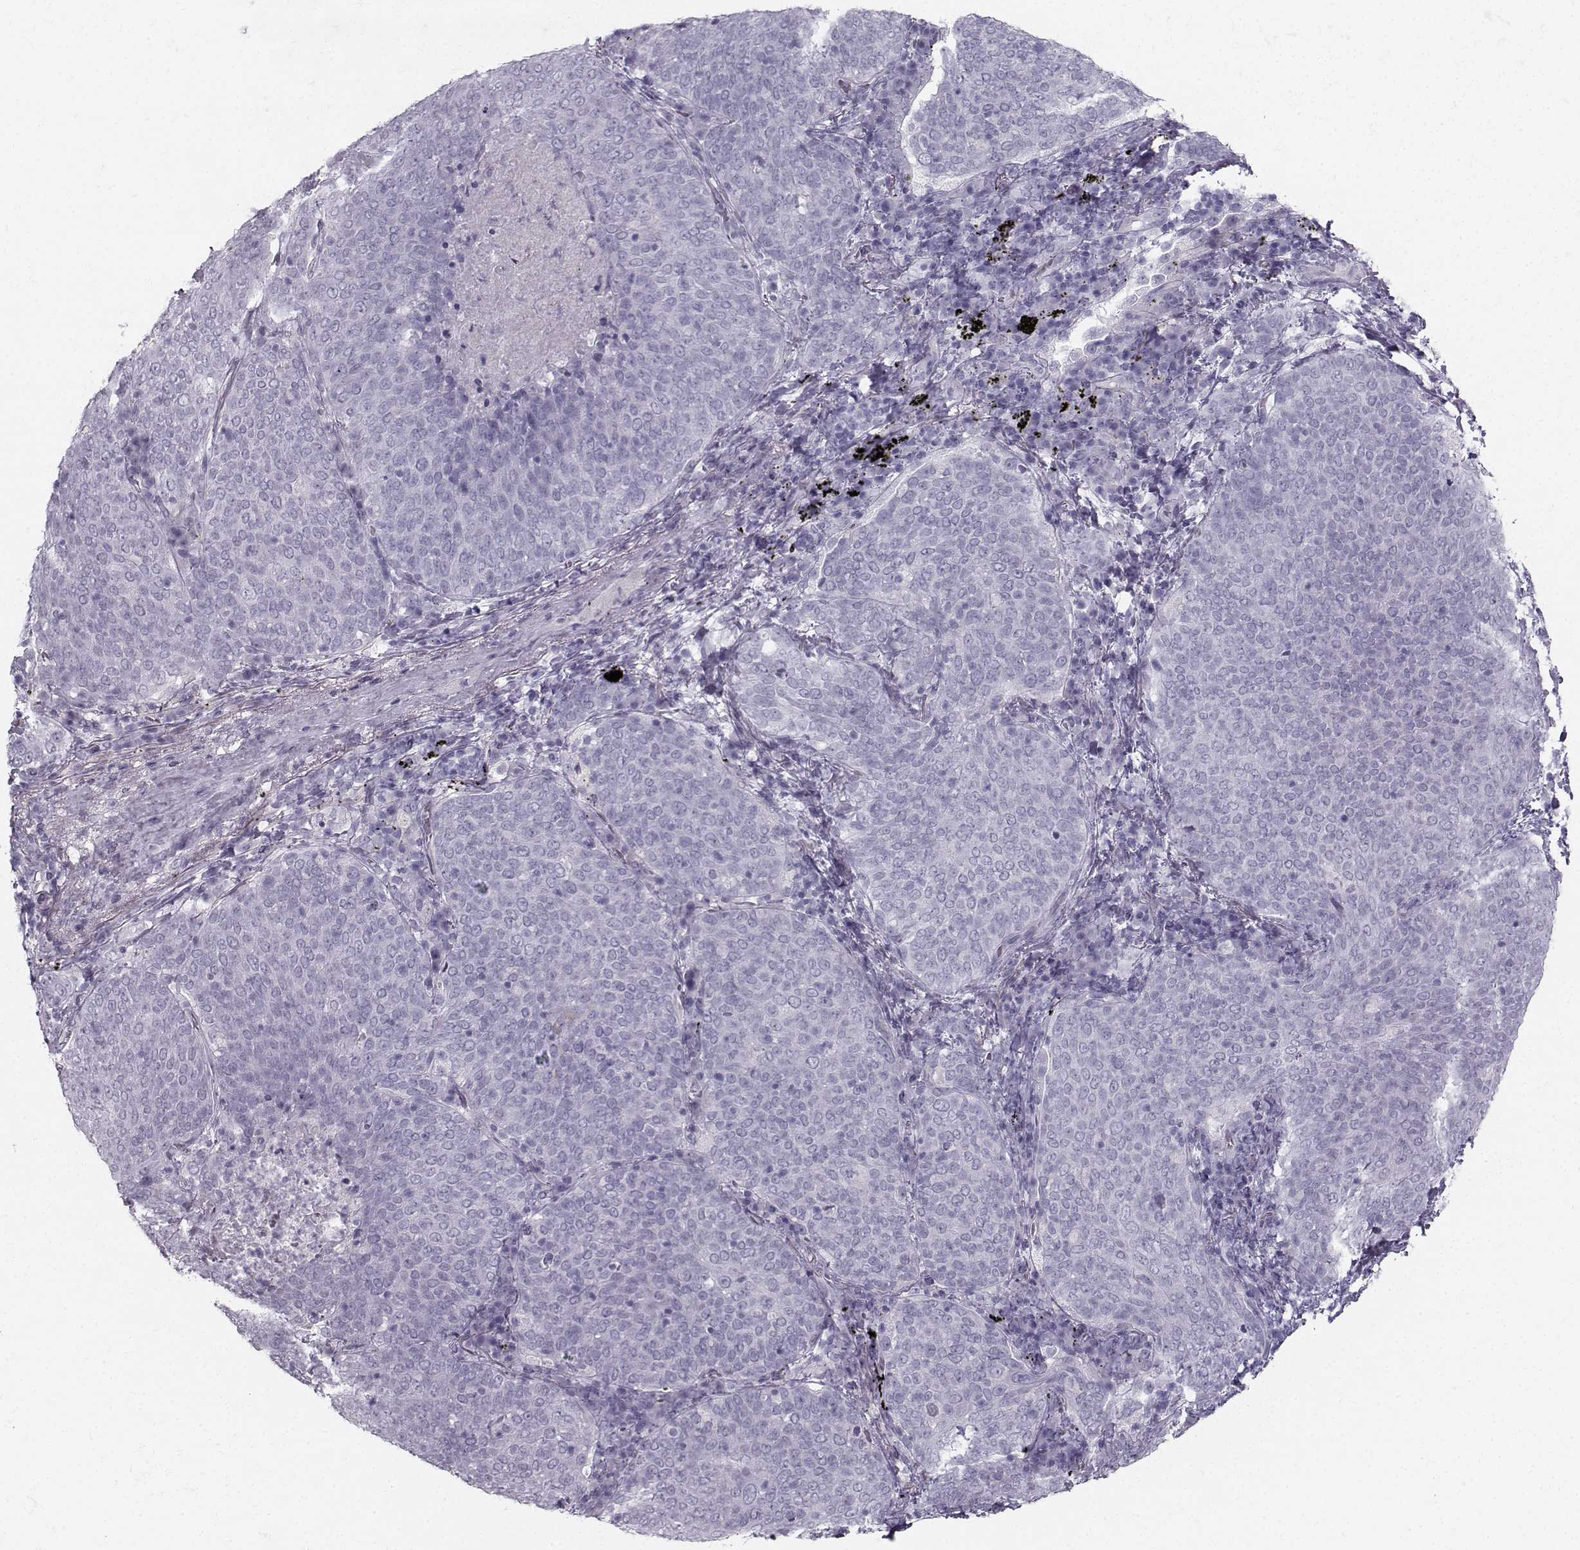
{"staining": {"intensity": "negative", "quantity": "none", "location": "none"}, "tissue": "lung cancer", "cell_type": "Tumor cells", "image_type": "cancer", "snomed": [{"axis": "morphology", "description": "Squamous cell carcinoma, NOS"}, {"axis": "topography", "description": "Lung"}], "caption": "Tumor cells are negative for protein expression in human lung squamous cell carcinoma.", "gene": "CASR", "patient": {"sex": "male", "age": 82}}